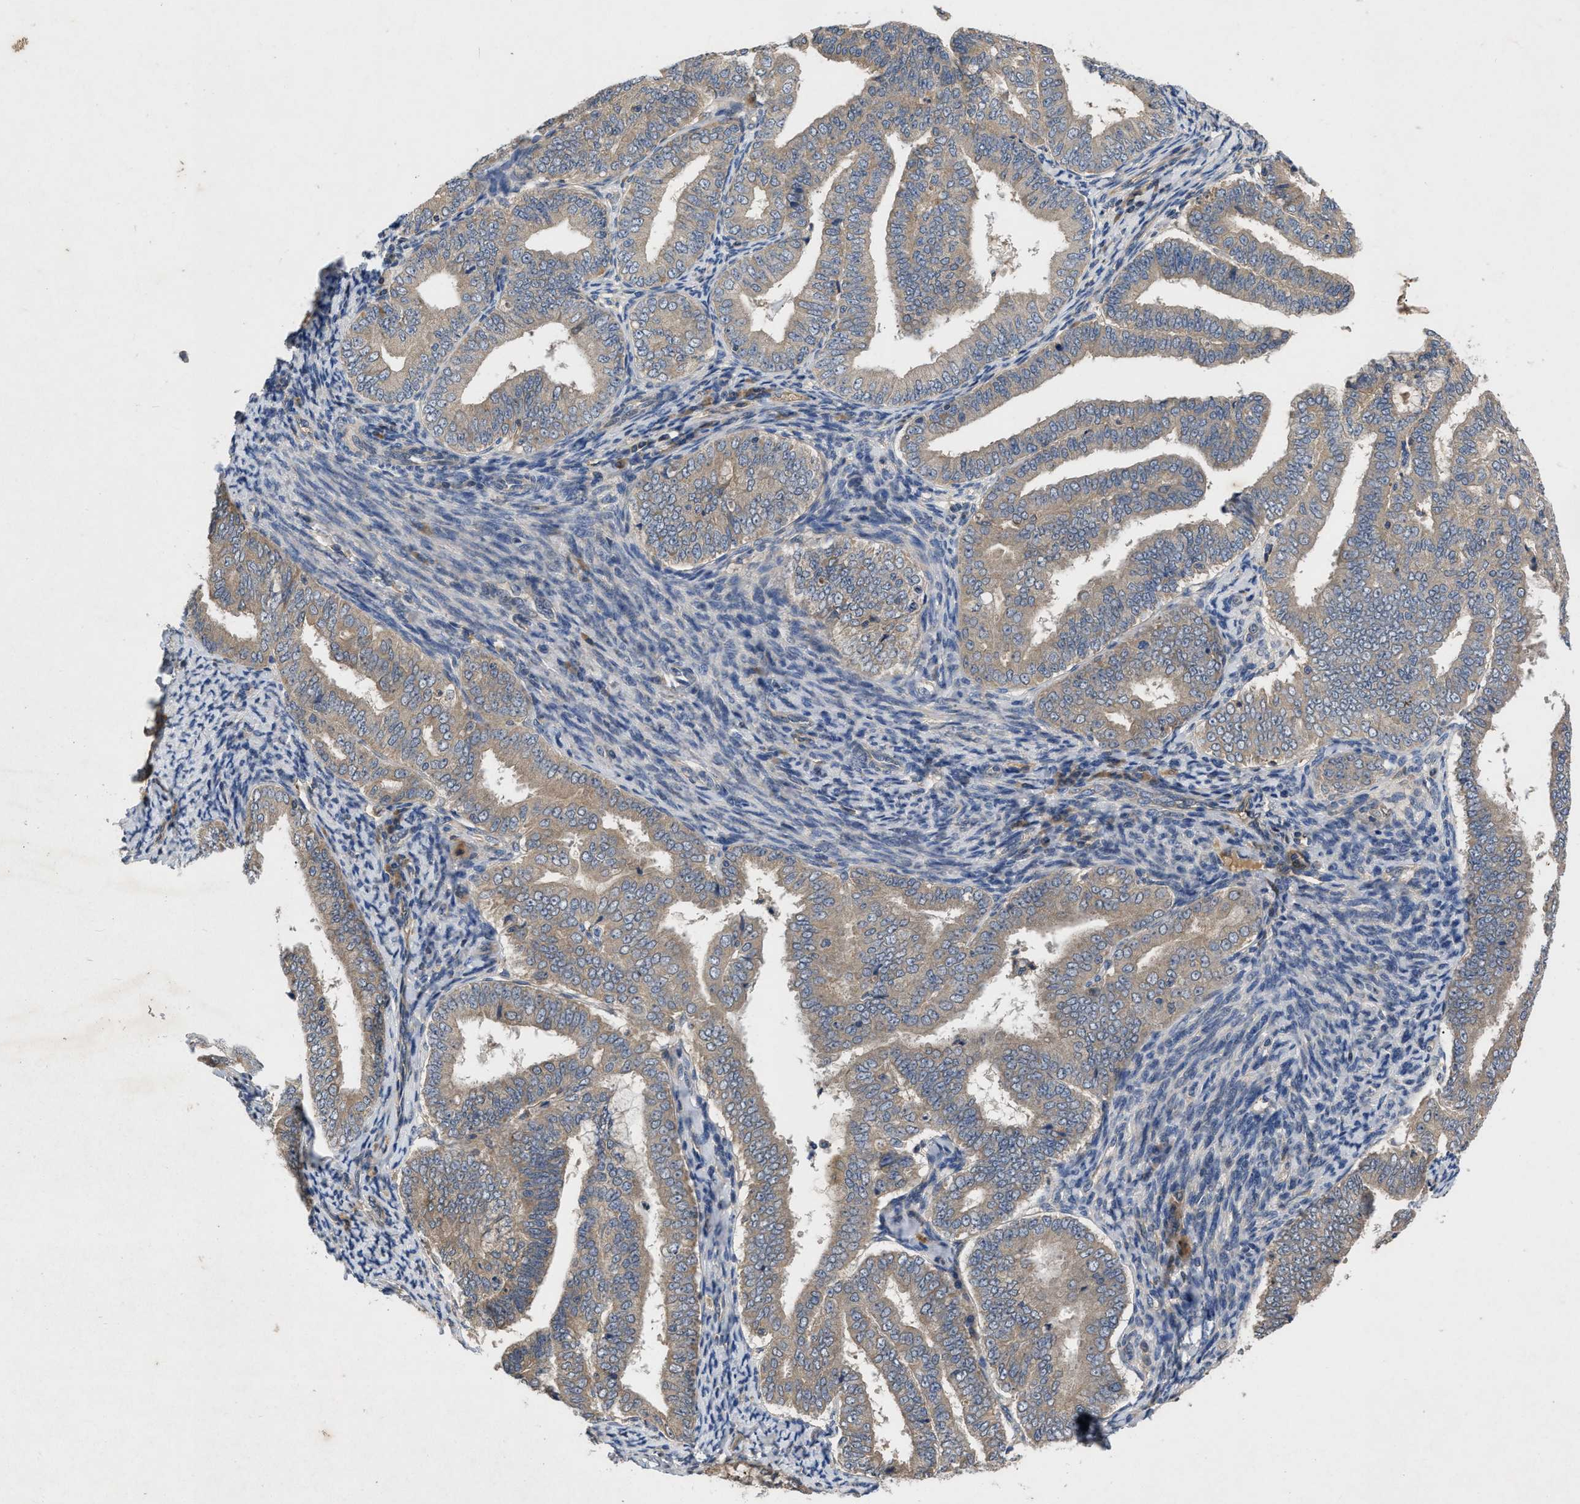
{"staining": {"intensity": "weak", "quantity": ">75%", "location": "cytoplasmic/membranous"}, "tissue": "endometrial cancer", "cell_type": "Tumor cells", "image_type": "cancer", "snomed": [{"axis": "morphology", "description": "Adenocarcinoma, NOS"}, {"axis": "topography", "description": "Endometrium"}], "caption": "Endometrial cancer (adenocarcinoma) tissue exhibits weak cytoplasmic/membranous expression in approximately >75% of tumor cells, visualized by immunohistochemistry.", "gene": "VPS4A", "patient": {"sex": "female", "age": 63}}